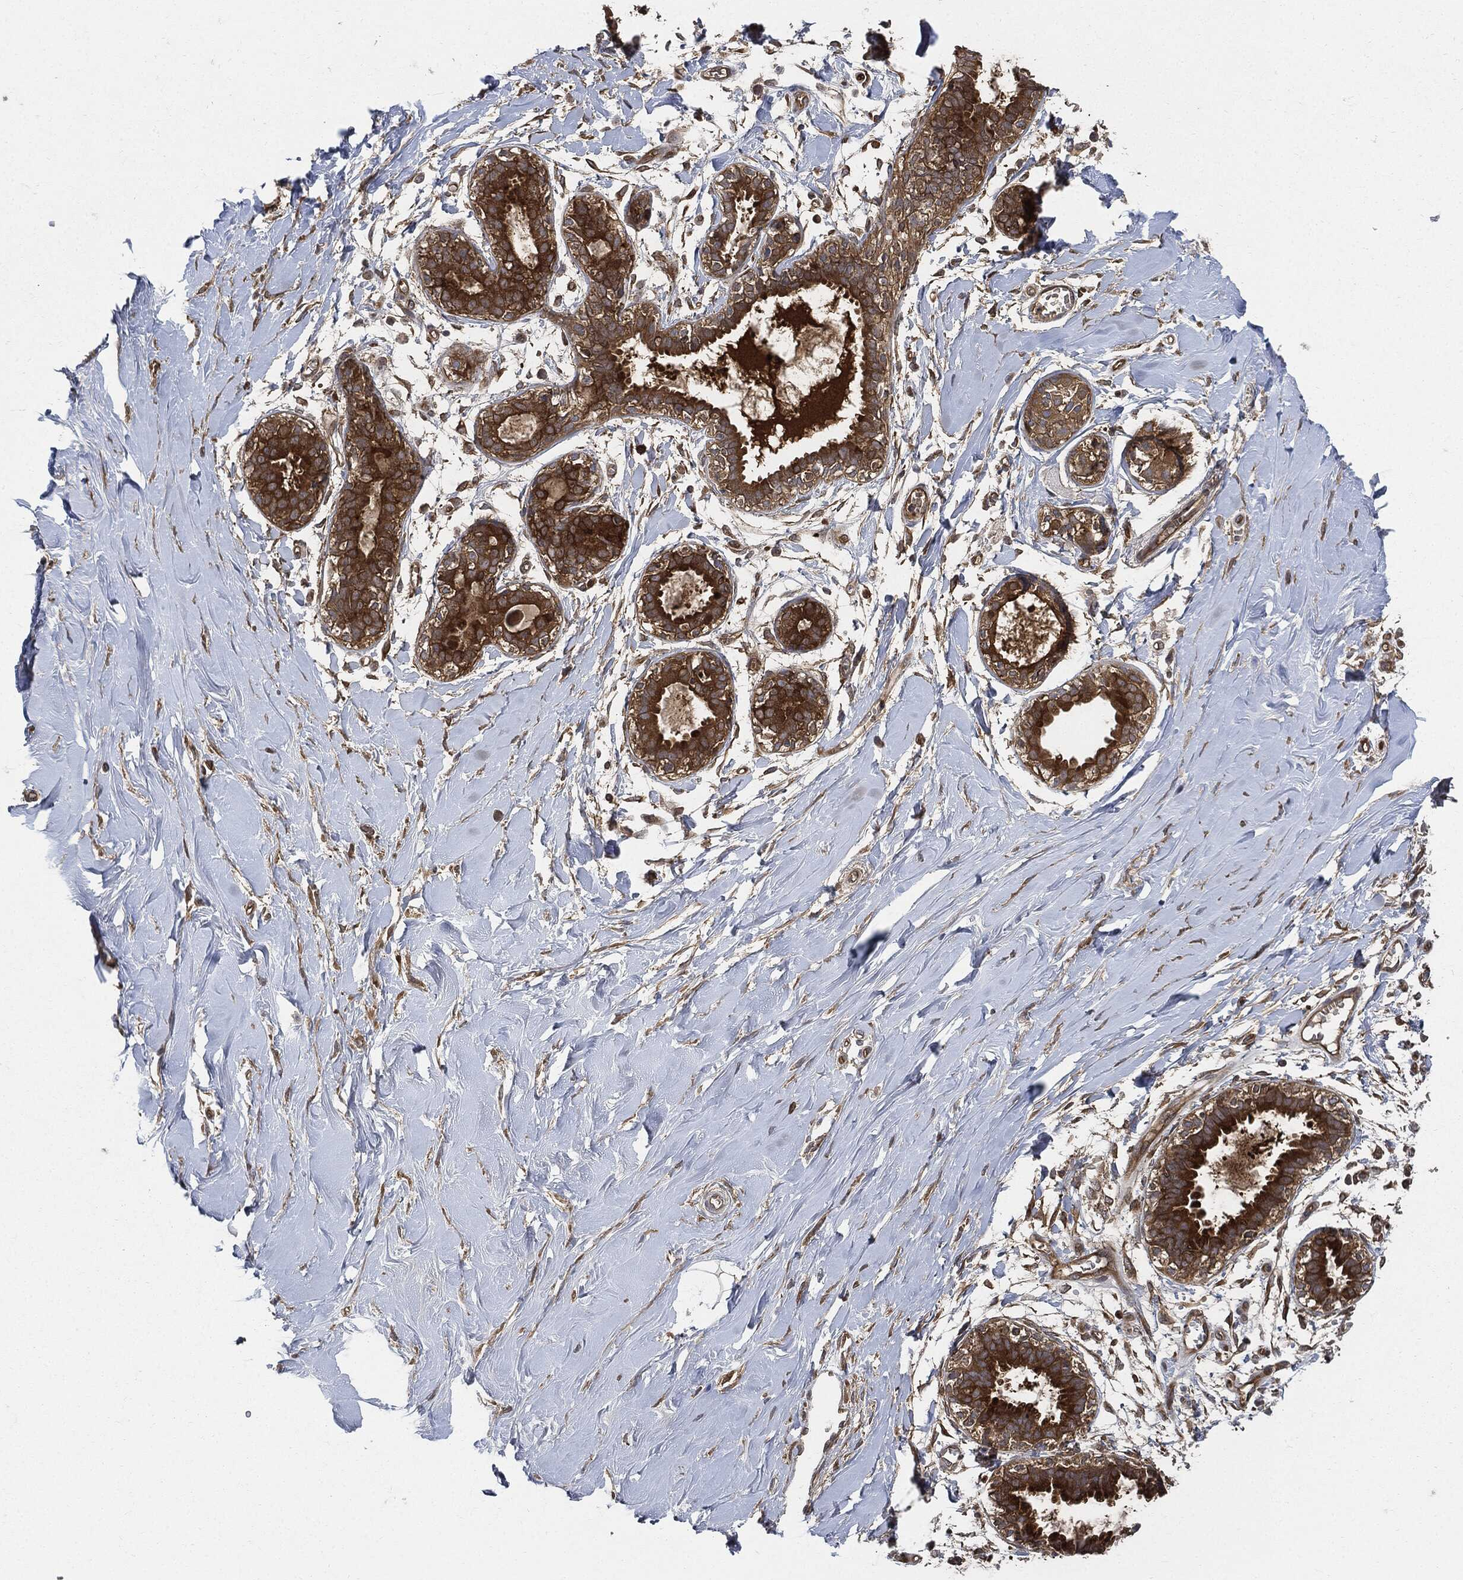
{"staining": {"intensity": "moderate", "quantity": "25%-75%", "location": "cytoplasmic/membranous"}, "tissue": "soft tissue", "cell_type": "Fibroblasts", "image_type": "normal", "snomed": [{"axis": "morphology", "description": "Normal tissue, NOS"}, {"axis": "topography", "description": "Breast"}], "caption": "DAB immunohistochemical staining of benign soft tissue shows moderate cytoplasmic/membranous protein staining in approximately 25%-75% of fibroblasts.", "gene": "XPNPEP1", "patient": {"sex": "female", "age": 49}}